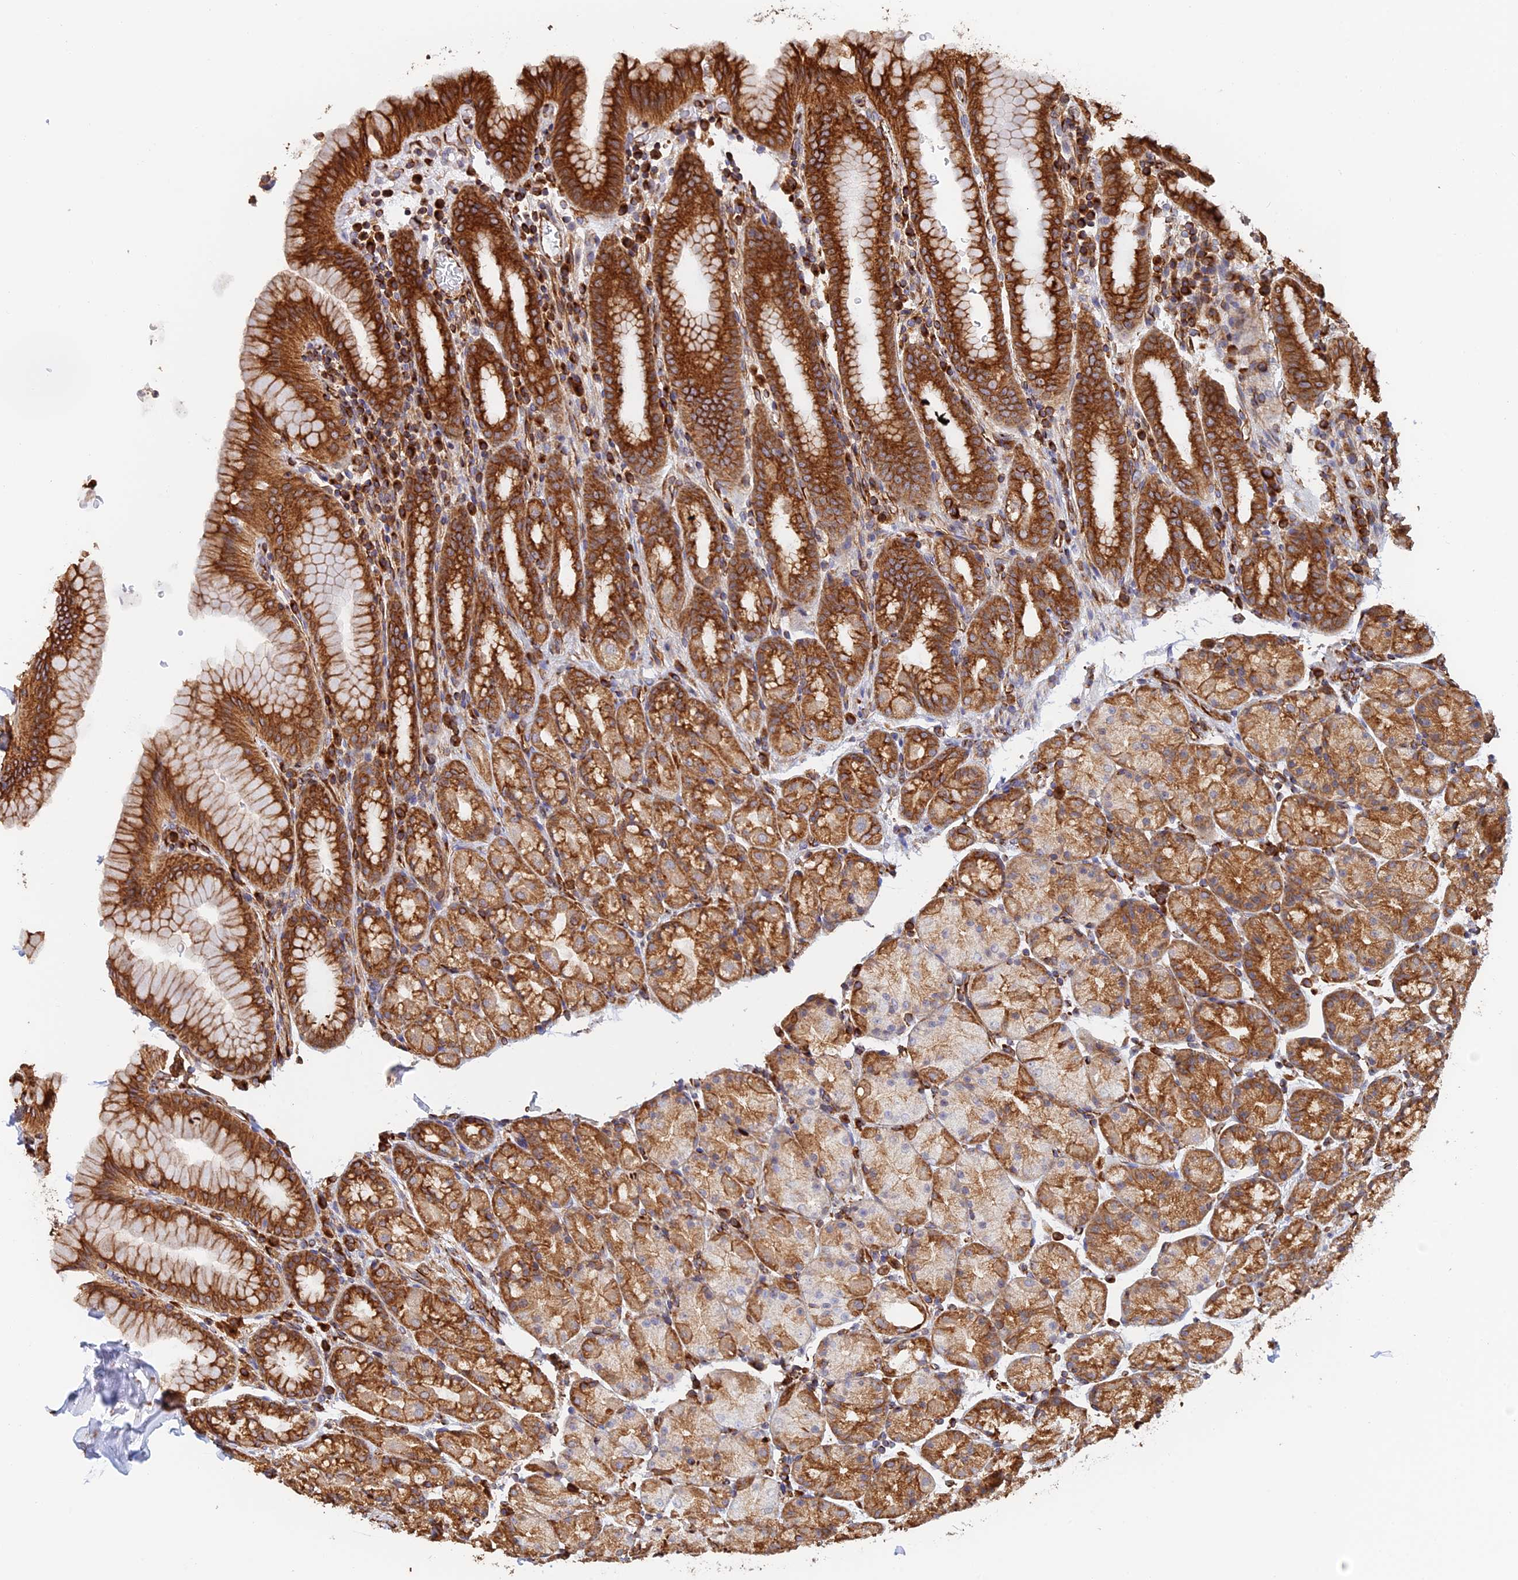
{"staining": {"intensity": "strong", "quantity": "25%-75%", "location": "cytoplasmic/membranous"}, "tissue": "stomach", "cell_type": "Glandular cells", "image_type": "normal", "snomed": [{"axis": "morphology", "description": "Normal tissue, NOS"}, {"axis": "topography", "description": "Stomach, upper"}, {"axis": "topography", "description": "Stomach, lower"}, {"axis": "topography", "description": "Small intestine"}], "caption": "An immunohistochemistry histopathology image of normal tissue is shown. Protein staining in brown shows strong cytoplasmic/membranous positivity in stomach within glandular cells. (Brightfield microscopy of DAB IHC at high magnification).", "gene": "WBP11", "patient": {"sex": "male", "age": 68}}